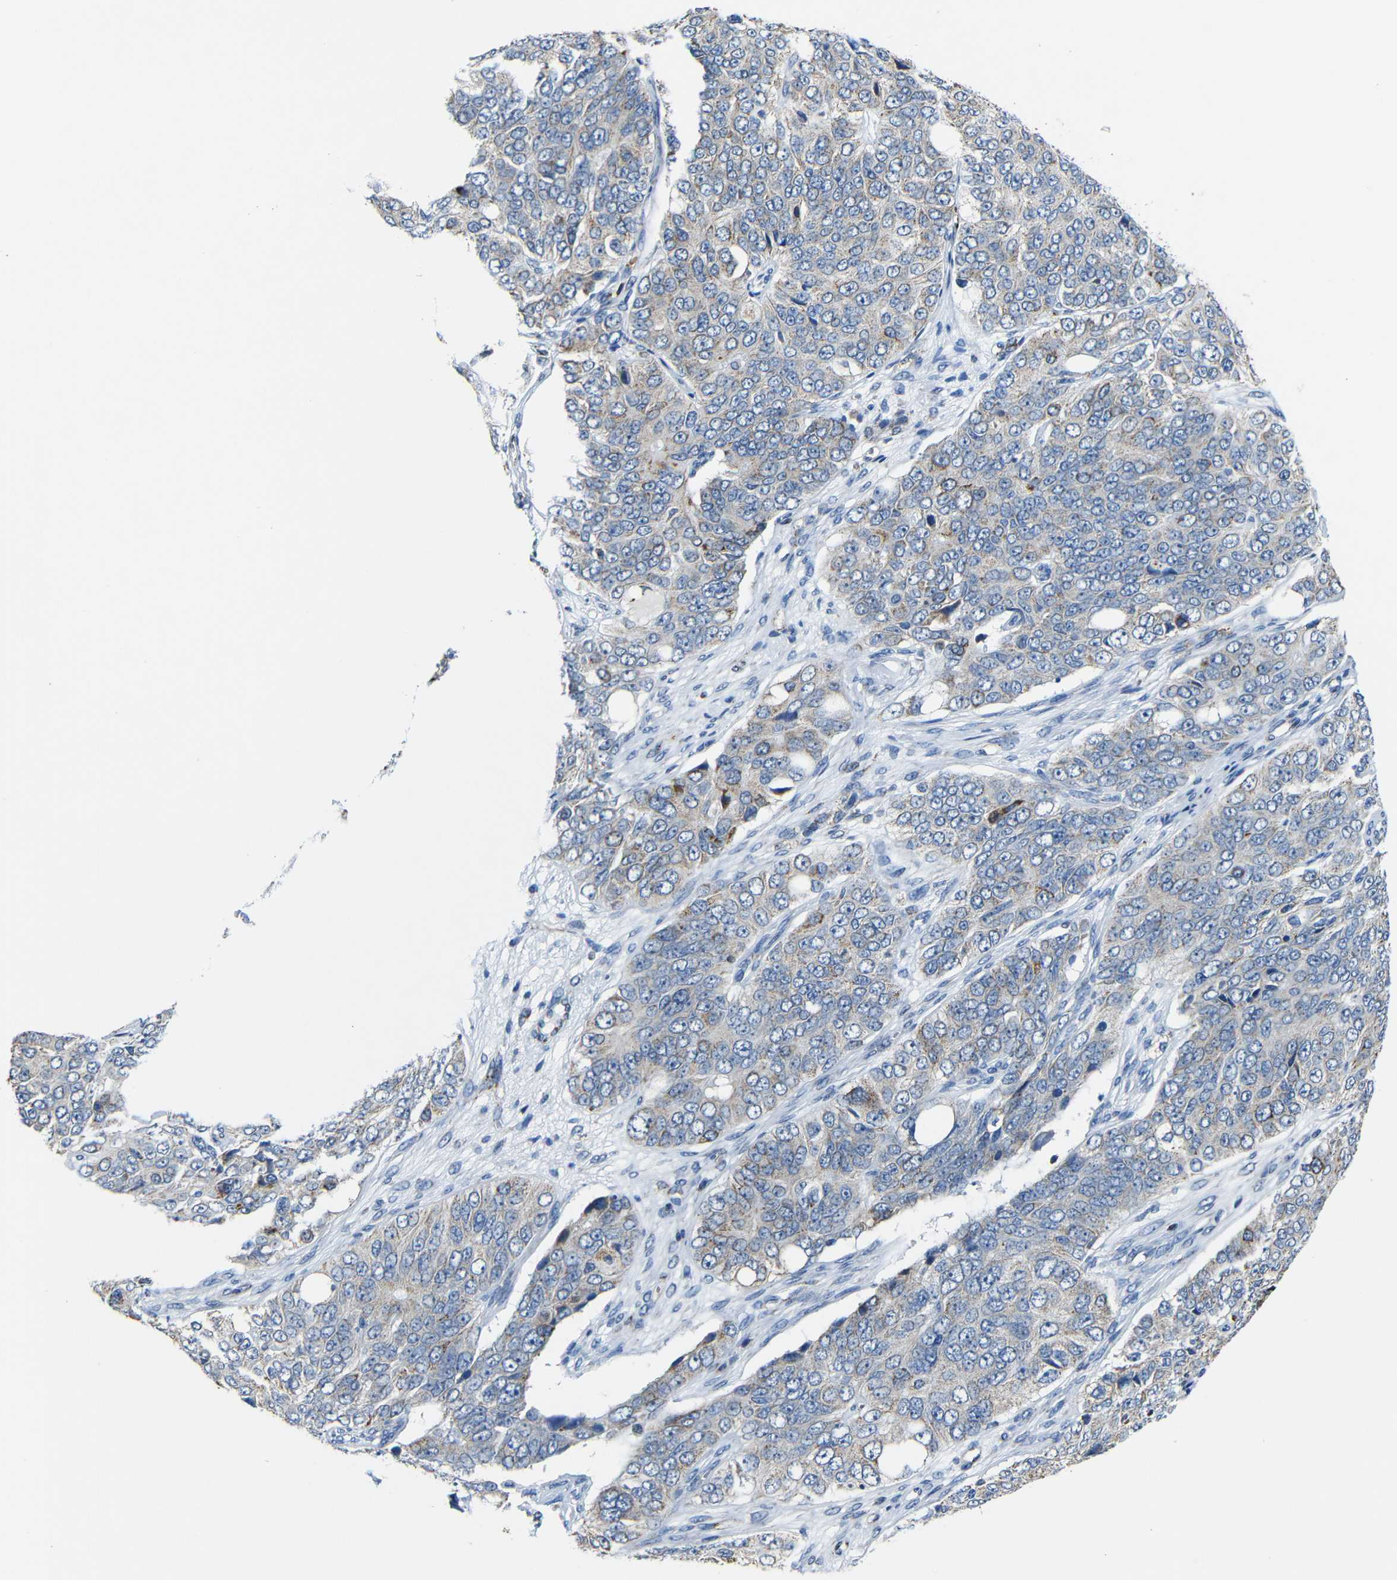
{"staining": {"intensity": "weak", "quantity": "<25%", "location": "cytoplasmic/membranous"}, "tissue": "ovarian cancer", "cell_type": "Tumor cells", "image_type": "cancer", "snomed": [{"axis": "morphology", "description": "Carcinoma, endometroid"}, {"axis": "topography", "description": "Ovary"}], "caption": "Immunohistochemistry micrograph of ovarian cancer (endometroid carcinoma) stained for a protein (brown), which reveals no expression in tumor cells.", "gene": "CA5B", "patient": {"sex": "female", "age": 51}}